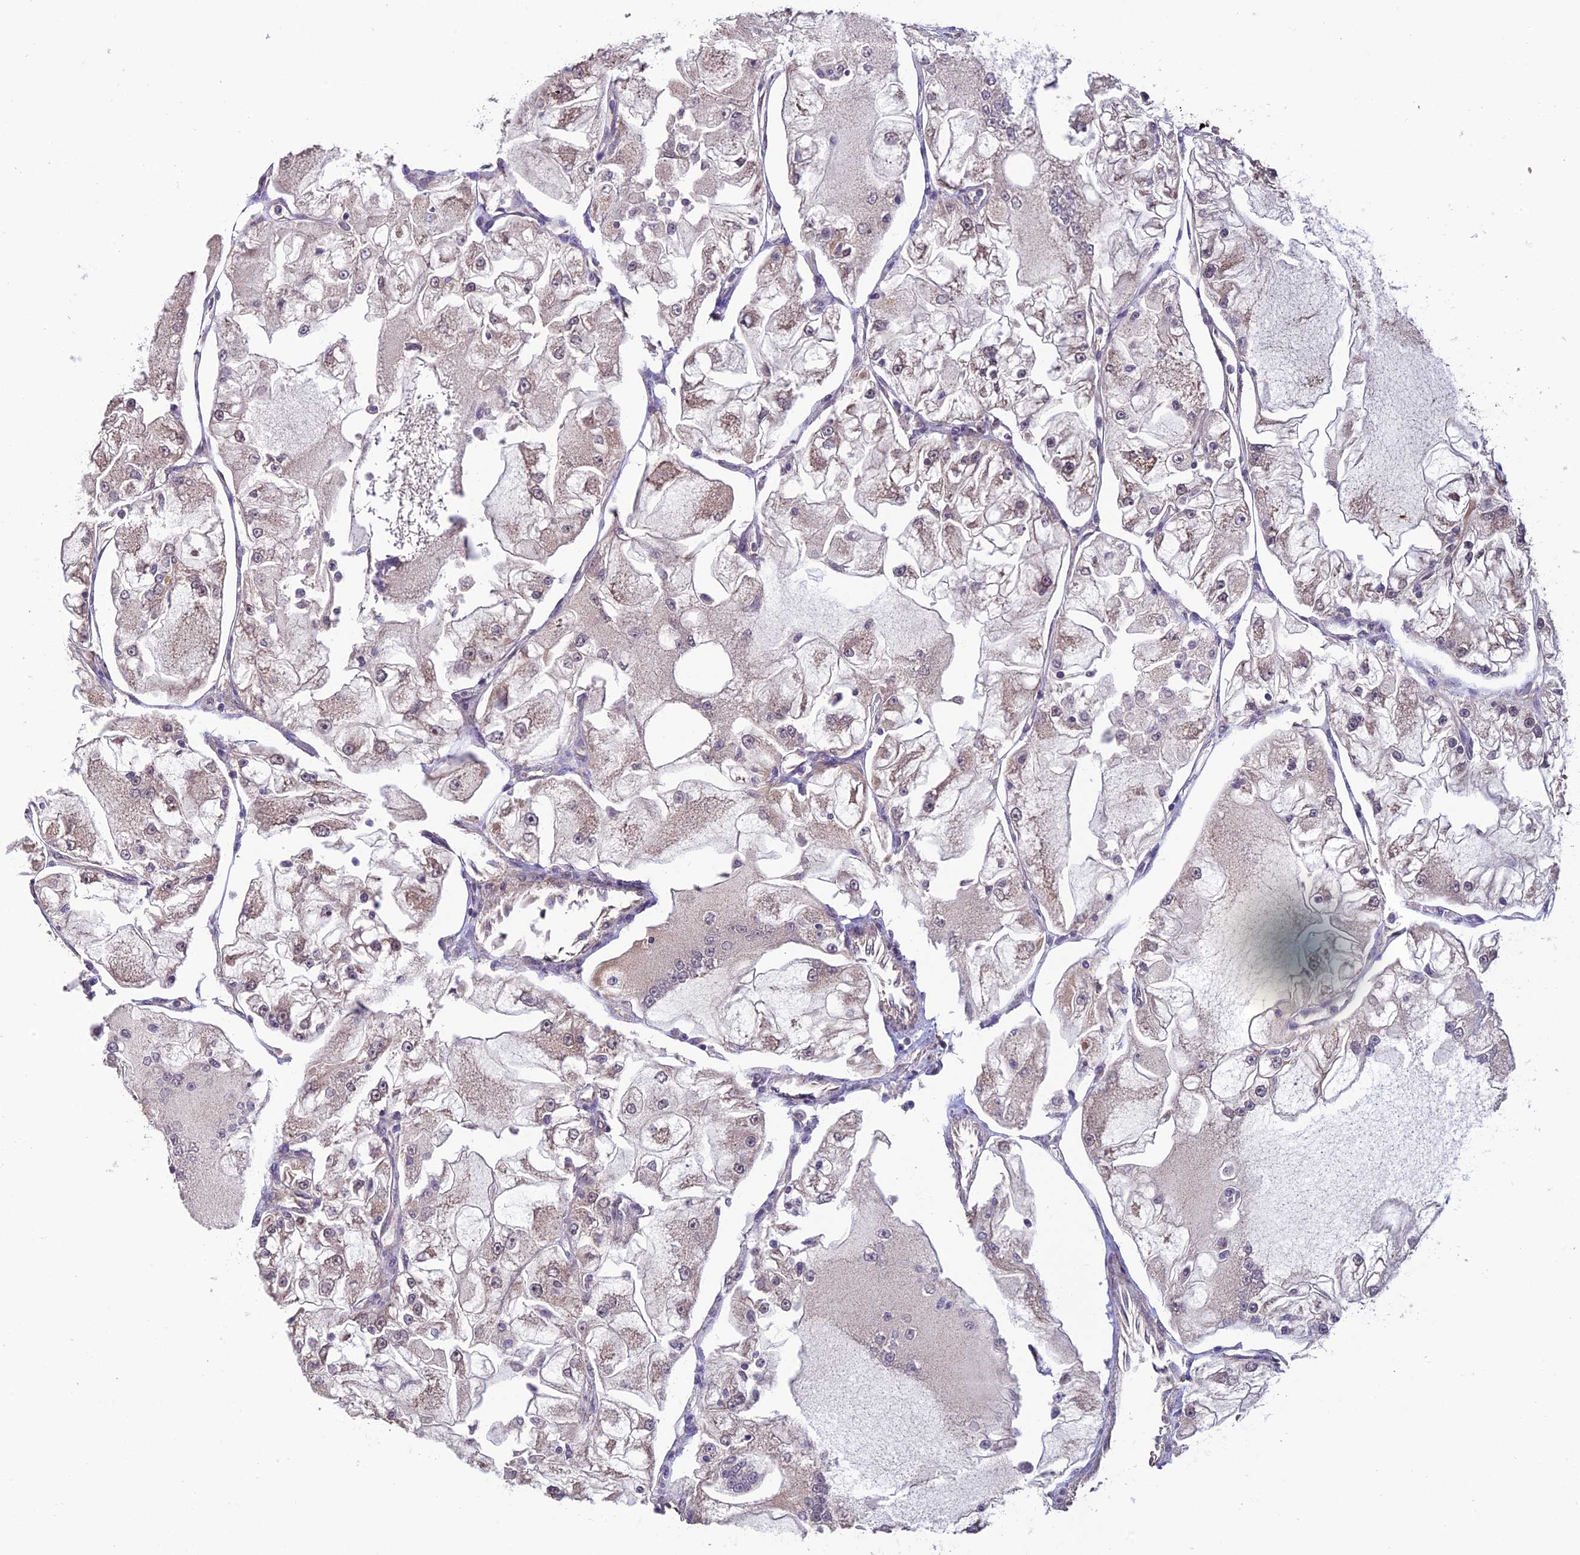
{"staining": {"intensity": "weak", "quantity": "<25%", "location": "cytoplasmic/membranous"}, "tissue": "renal cancer", "cell_type": "Tumor cells", "image_type": "cancer", "snomed": [{"axis": "morphology", "description": "Adenocarcinoma, NOS"}, {"axis": "topography", "description": "Kidney"}], "caption": "There is no significant staining in tumor cells of renal cancer. The staining was performed using DAB (3,3'-diaminobenzidine) to visualize the protein expression in brown, while the nuclei were stained in blue with hematoxylin (Magnification: 20x).", "gene": "CABIN1", "patient": {"sex": "female", "age": 72}}